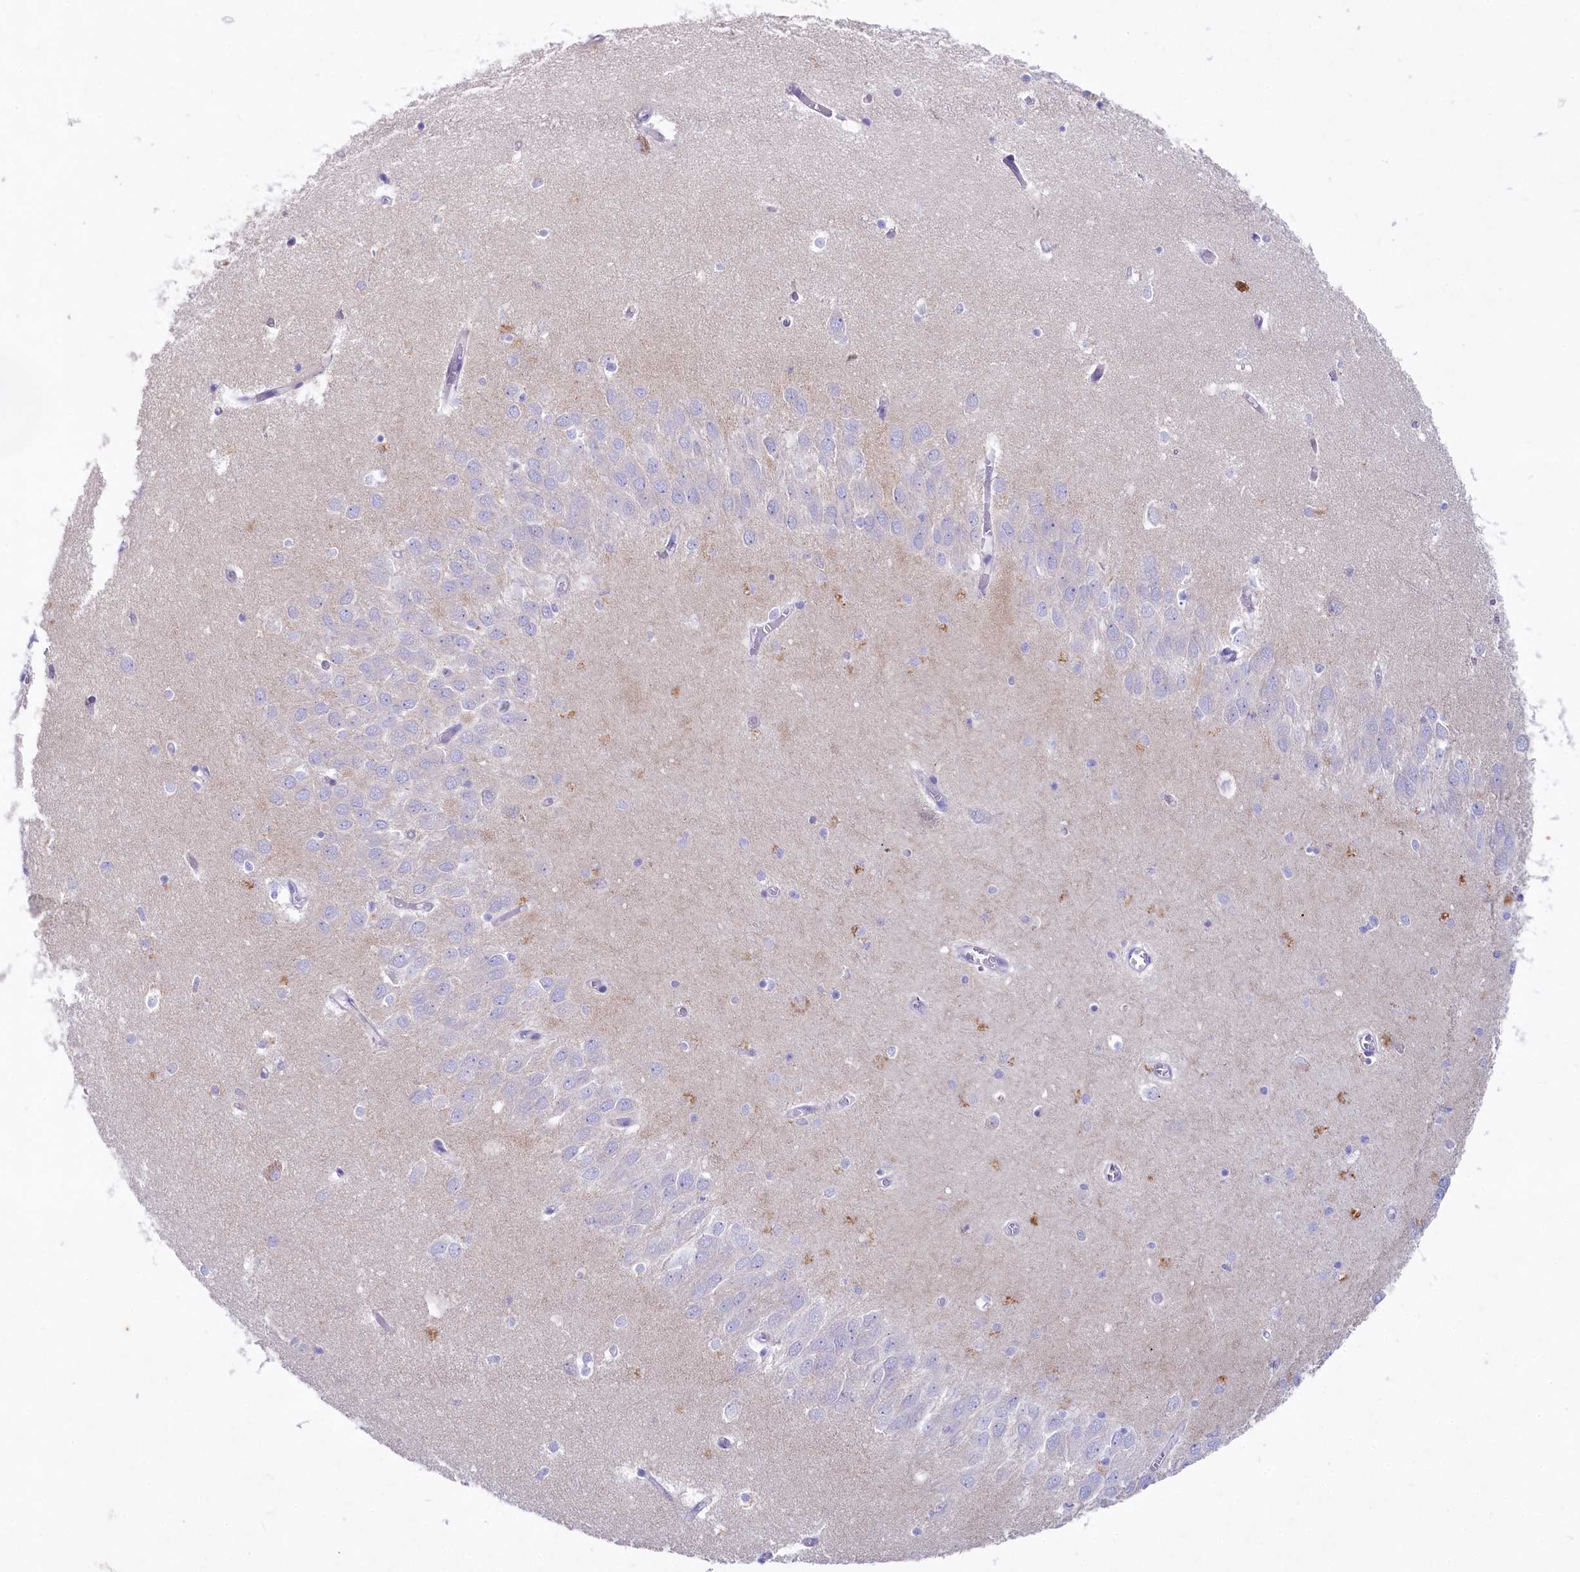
{"staining": {"intensity": "negative", "quantity": "none", "location": "none"}, "tissue": "hippocampus", "cell_type": "Glial cells", "image_type": "normal", "snomed": [{"axis": "morphology", "description": "Normal tissue, NOS"}, {"axis": "topography", "description": "Hippocampus"}], "caption": "A high-resolution photomicrograph shows immunohistochemistry (IHC) staining of benign hippocampus, which reveals no significant expression in glial cells.", "gene": "VPS26B", "patient": {"sex": "male", "age": 70}}